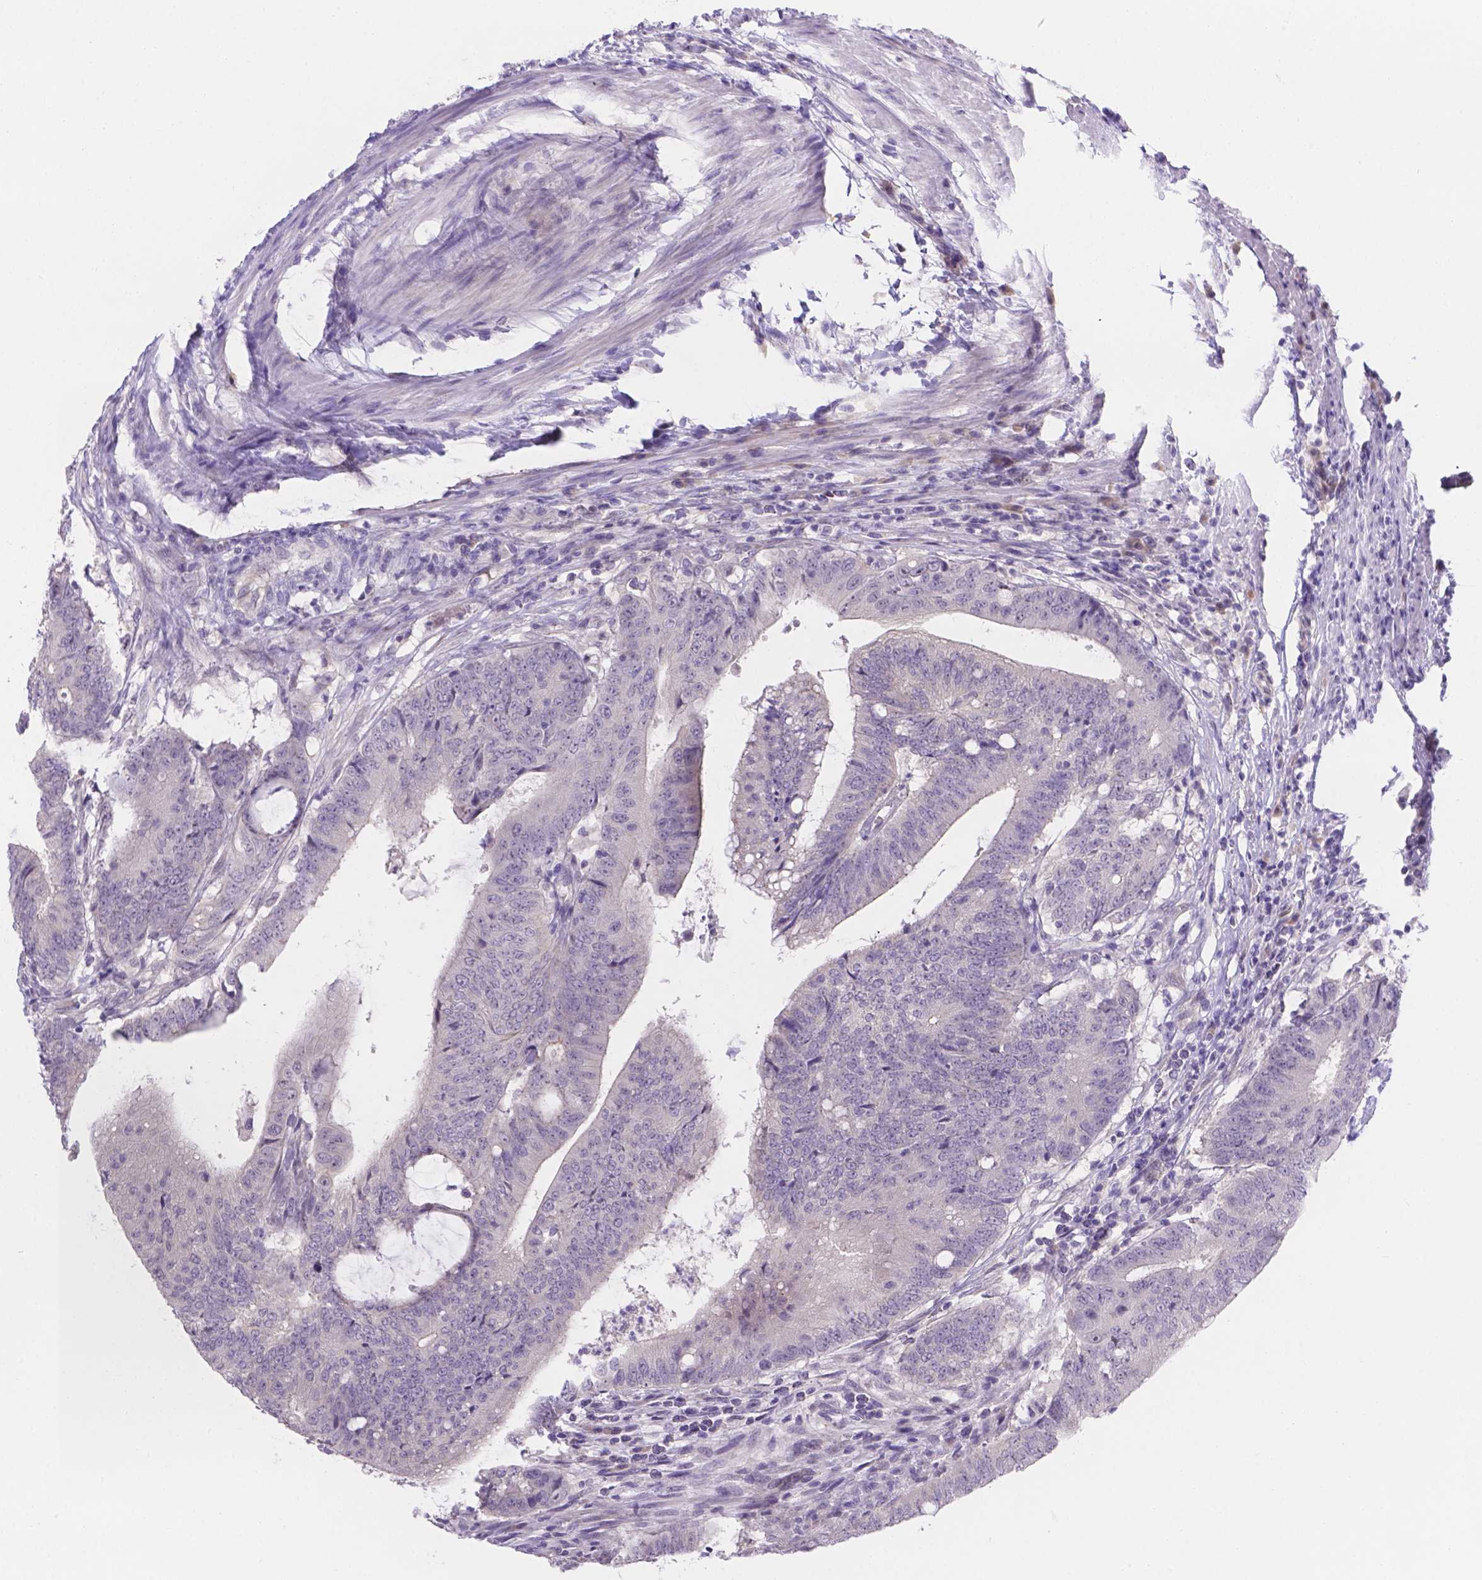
{"staining": {"intensity": "negative", "quantity": "none", "location": "none"}, "tissue": "colorectal cancer", "cell_type": "Tumor cells", "image_type": "cancer", "snomed": [{"axis": "morphology", "description": "Adenocarcinoma, NOS"}, {"axis": "topography", "description": "Colon"}], "caption": "This is an IHC photomicrograph of colorectal cancer (adenocarcinoma). There is no expression in tumor cells.", "gene": "CD96", "patient": {"sex": "female", "age": 43}}